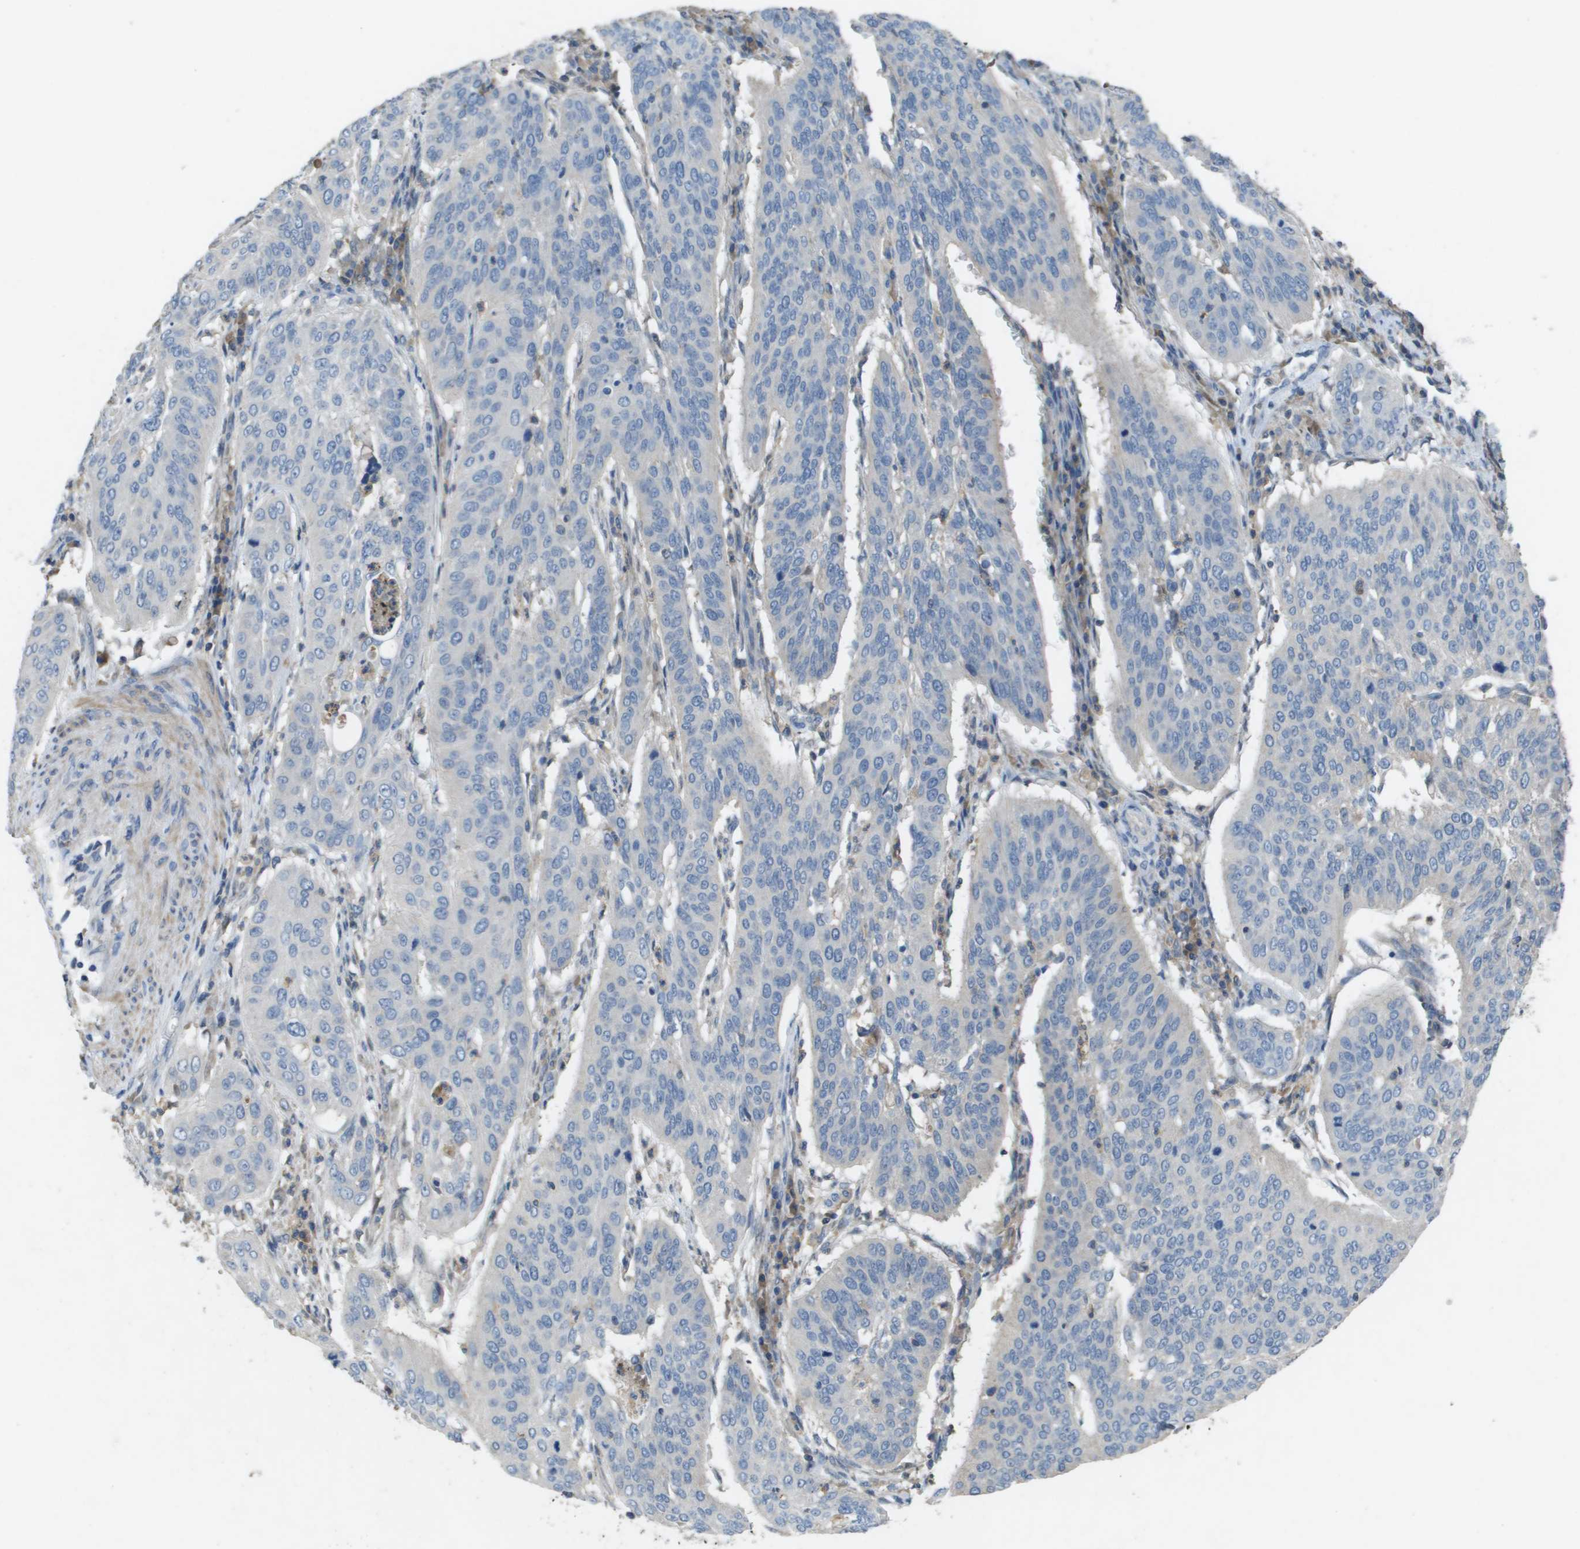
{"staining": {"intensity": "negative", "quantity": "none", "location": "none"}, "tissue": "cervical cancer", "cell_type": "Tumor cells", "image_type": "cancer", "snomed": [{"axis": "morphology", "description": "Normal tissue, NOS"}, {"axis": "morphology", "description": "Squamous cell carcinoma, NOS"}, {"axis": "topography", "description": "Cervix"}], "caption": "Immunohistochemistry micrograph of neoplastic tissue: cervical squamous cell carcinoma stained with DAB demonstrates no significant protein expression in tumor cells. The staining was performed using DAB (3,3'-diaminobenzidine) to visualize the protein expression in brown, while the nuclei were stained in blue with hematoxylin (Magnification: 20x).", "gene": "CLCA4", "patient": {"sex": "female", "age": 39}}